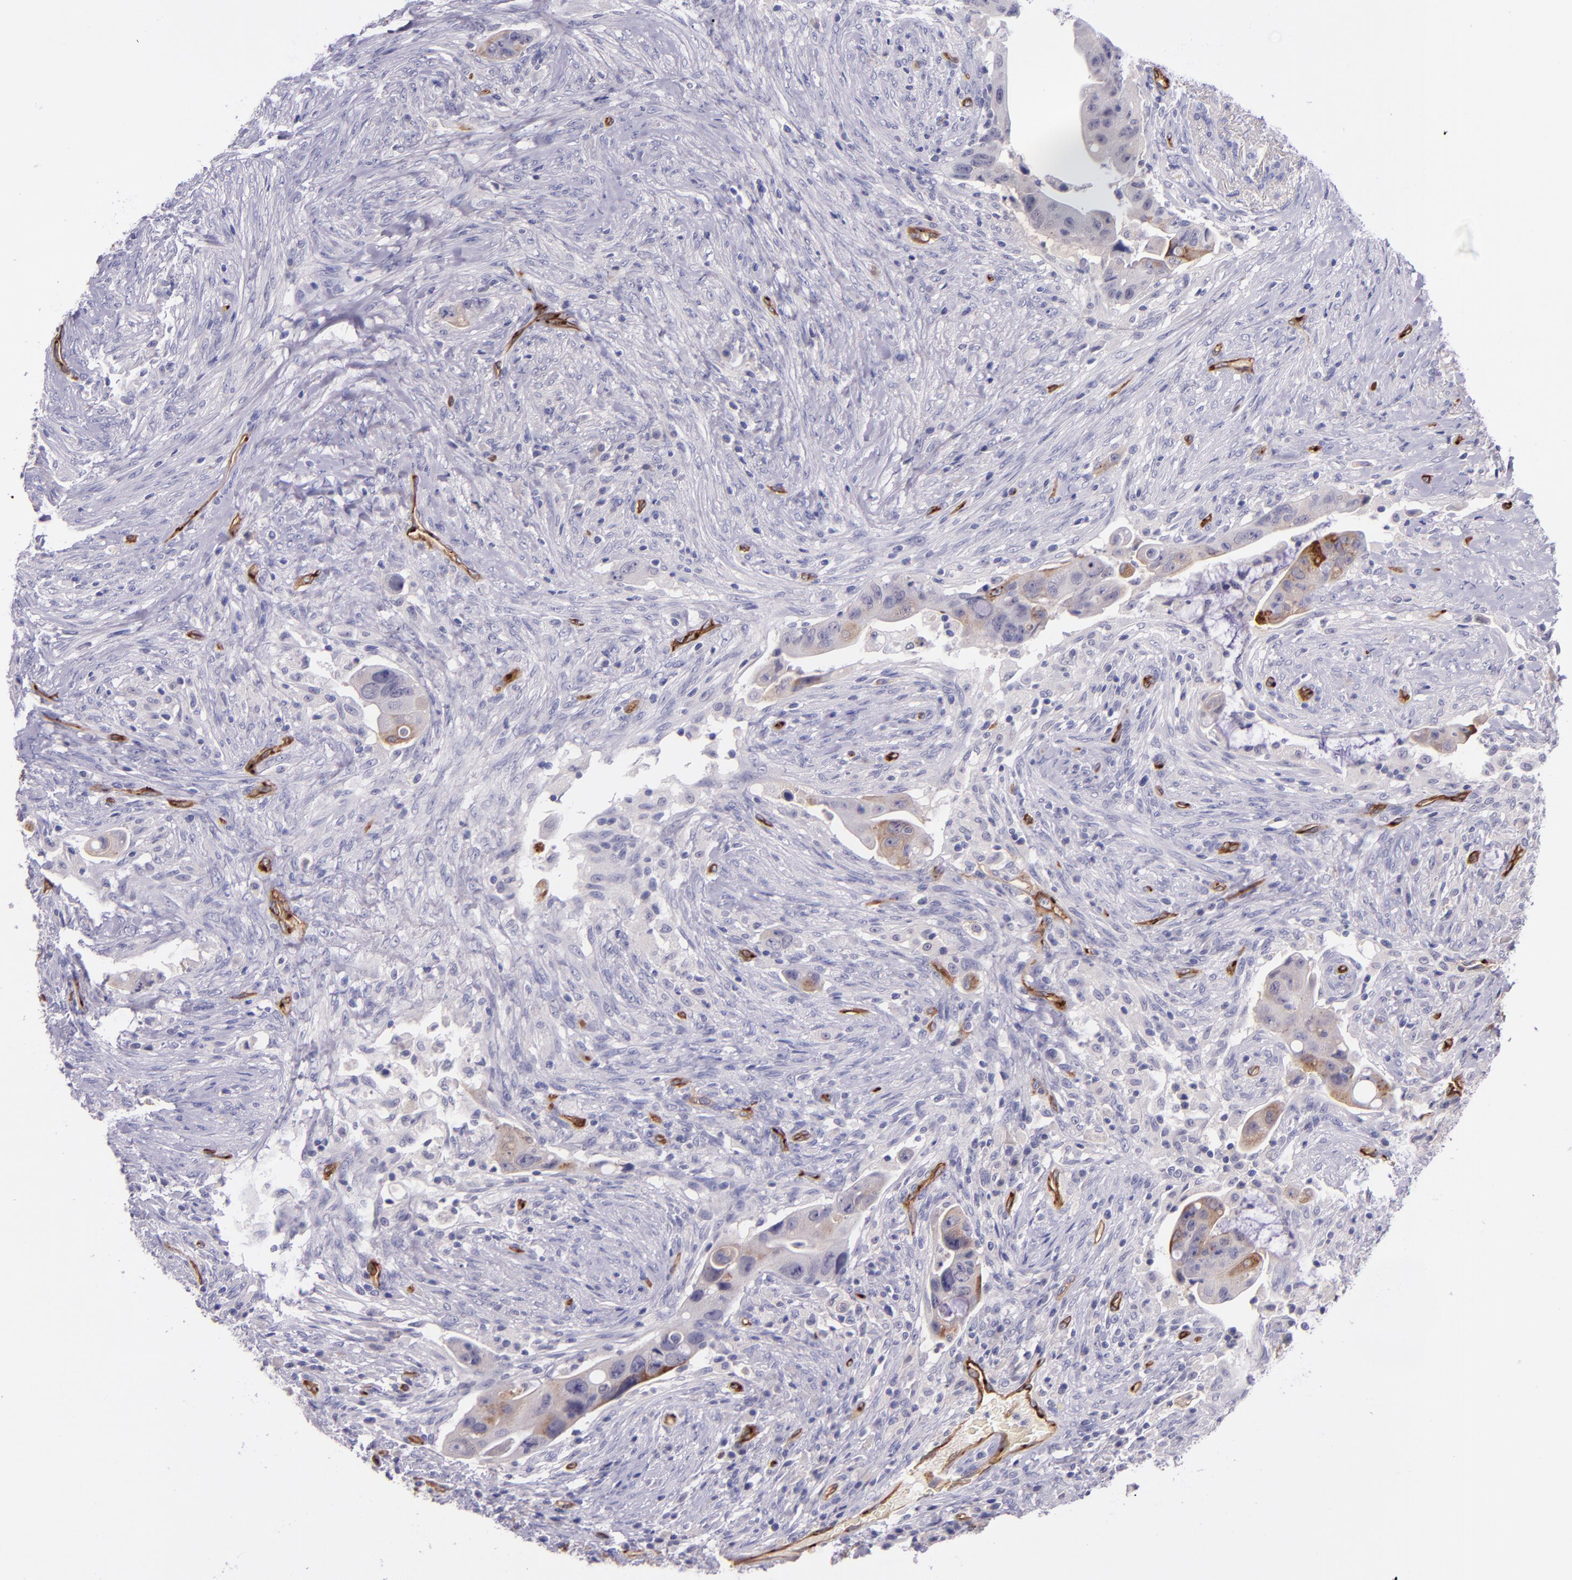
{"staining": {"intensity": "strong", "quantity": "<25%", "location": "cytoplasmic/membranous"}, "tissue": "colorectal cancer", "cell_type": "Tumor cells", "image_type": "cancer", "snomed": [{"axis": "morphology", "description": "Adenocarcinoma, NOS"}, {"axis": "topography", "description": "Rectum"}], "caption": "Adenocarcinoma (colorectal) stained for a protein shows strong cytoplasmic/membranous positivity in tumor cells. The staining was performed using DAB, with brown indicating positive protein expression. Nuclei are stained blue with hematoxylin.", "gene": "NOS3", "patient": {"sex": "female", "age": 71}}